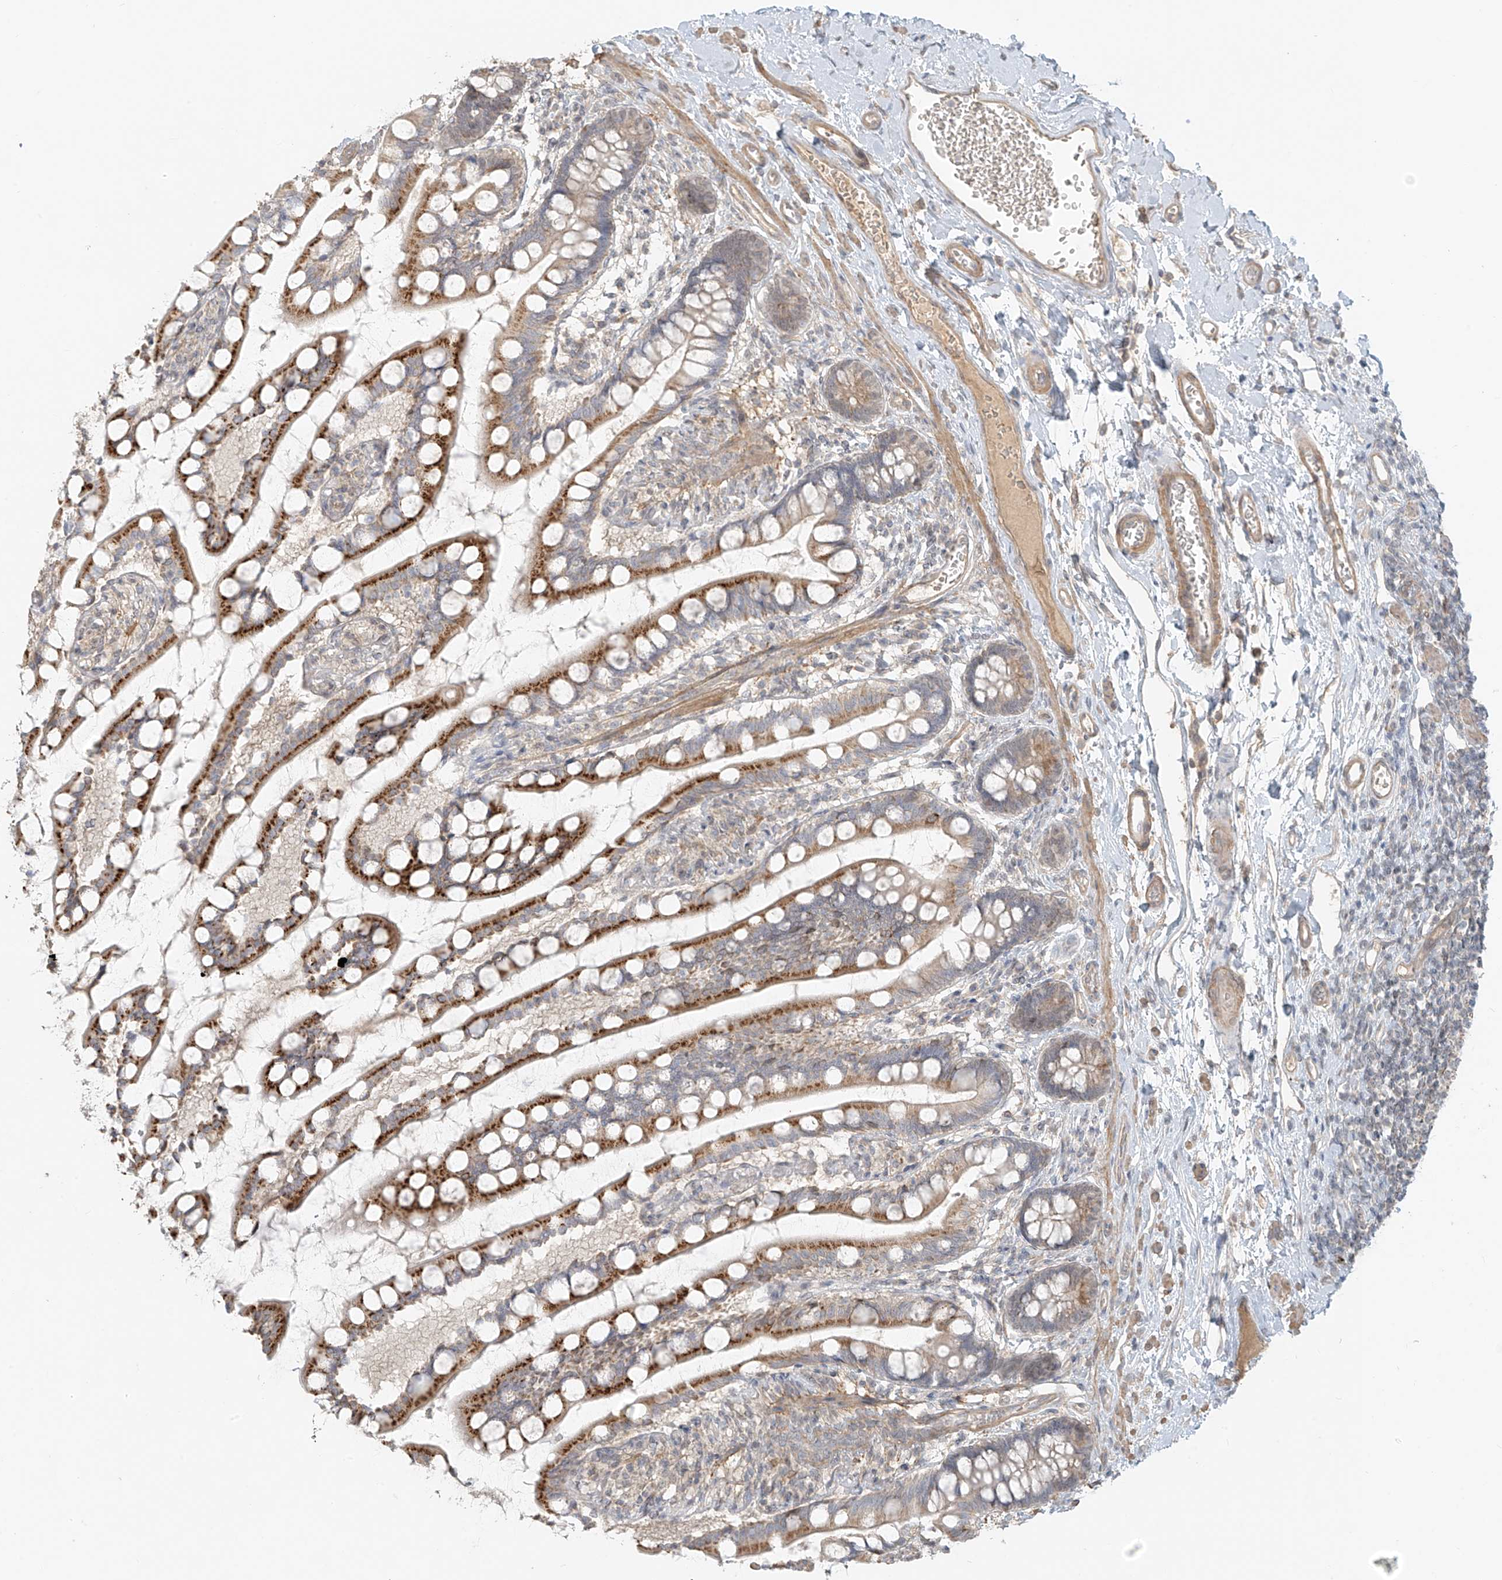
{"staining": {"intensity": "strong", "quantity": ">75%", "location": "cytoplasmic/membranous"}, "tissue": "small intestine", "cell_type": "Glandular cells", "image_type": "normal", "snomed": [{"axis": "morphology", "description": "Normal tissue, NOS"}, {"axis": "topography", "description": "Small intestine"}], "caption": "Immunohistochemistry of benign small intestine demonstrates high levels of strong cytoplasmic/membranous staining in about >75% of glandular cells.", "gene": "ABCD1", "patient": {"sex": "male", "age": 52}}